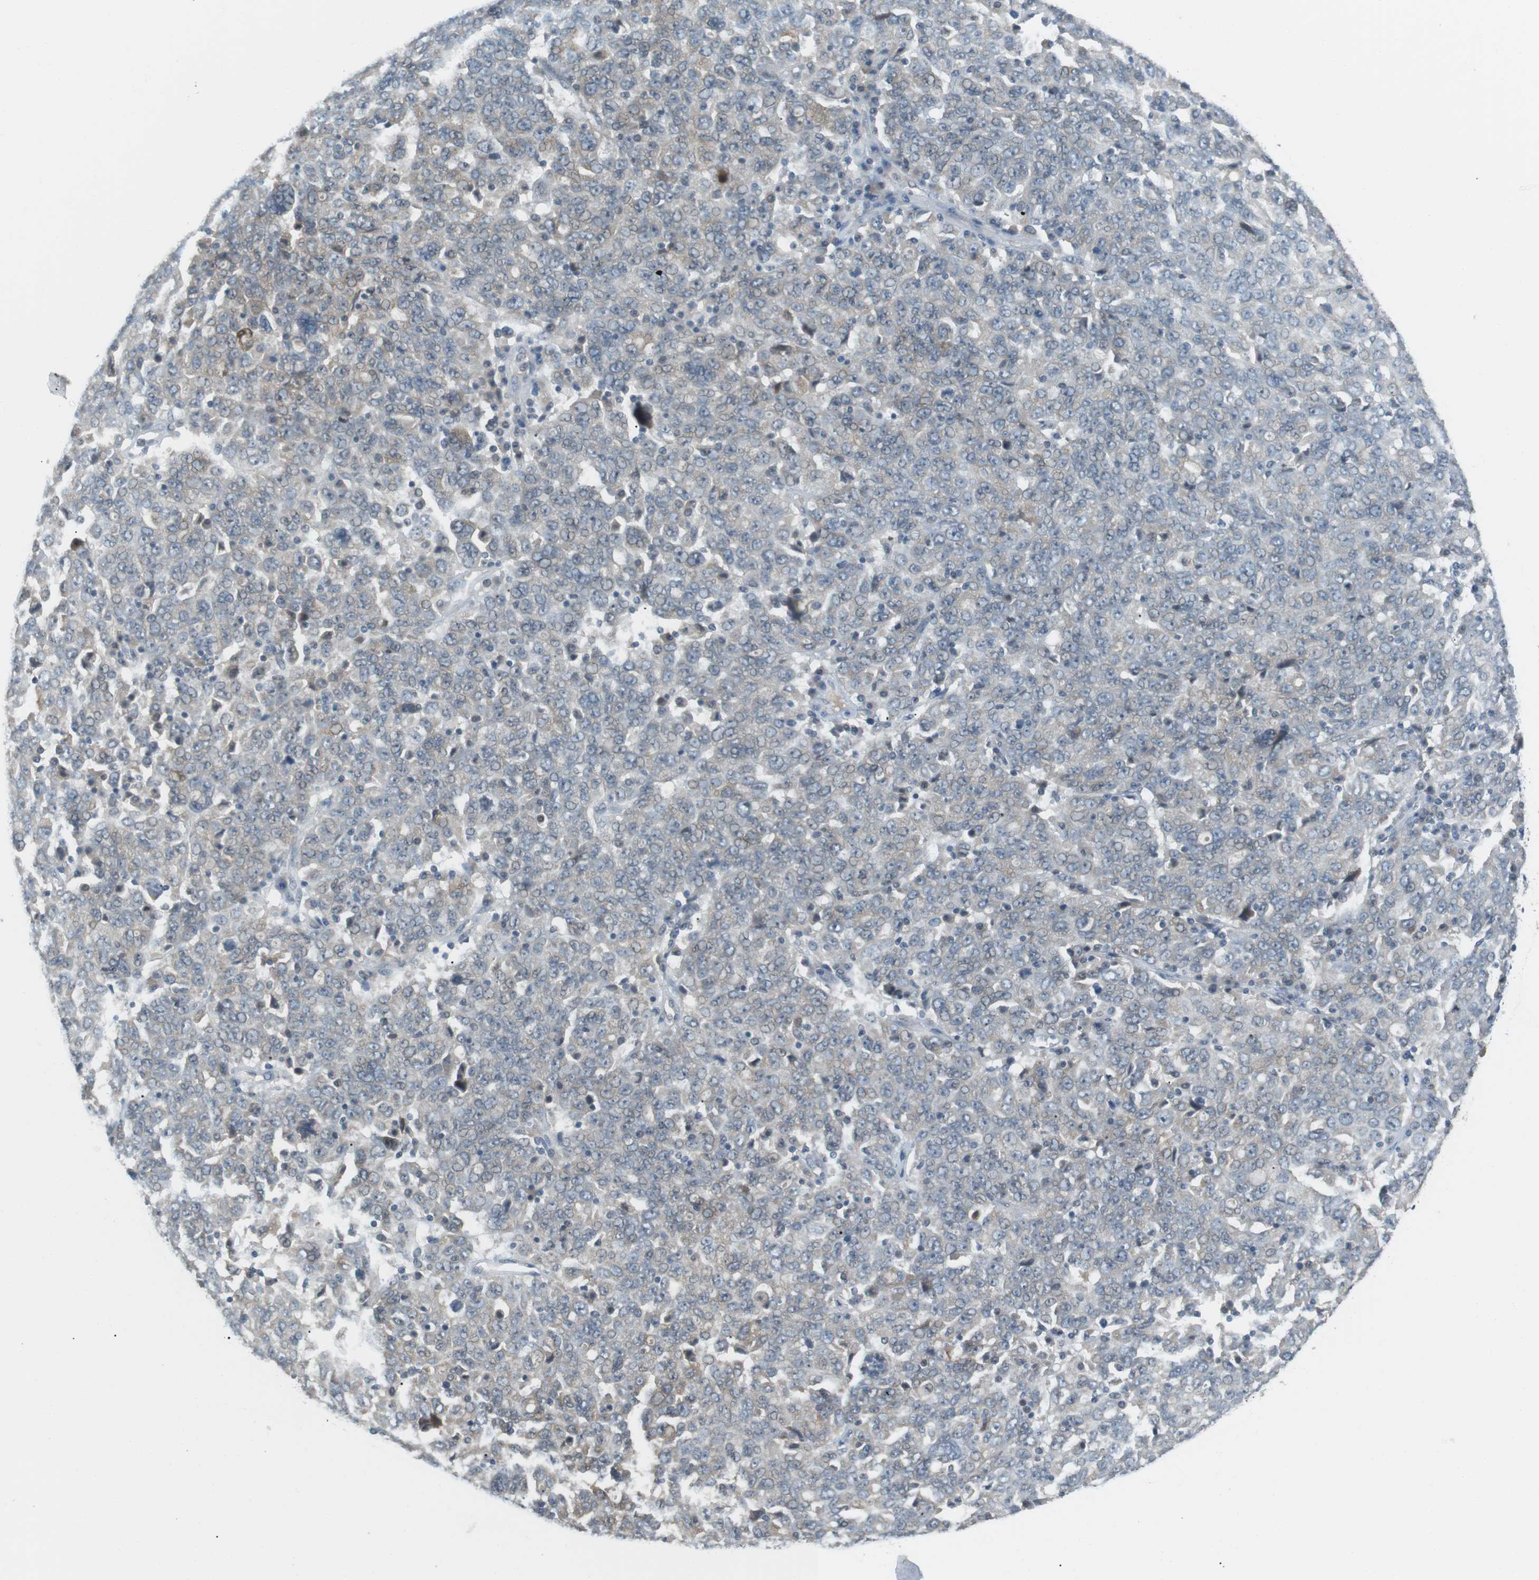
{"staining": {"intensity": "weak", "quantity": "<25%", "location": "cytoplasmic/membranous"}, "tissue": "ovarian cancer", "cell_type": "Tumor cells", "image_type": "cancer", "snomed": [{"axis": "morphology", "description": "Carcinoma, endometroid"}, {"axis": "topography", "description": "Ovary"}], "caption": "Immunohistochemical staining of ovarian cancer (endometroid carcinoma) shows no significant staining in tumor cells. (Stains: DAB (3,3'-diaminobenzidine) immunohistochemistry with hematoxylin counter stain, Microscopy: brightfield microscopy at high magnification).", "gene": "RTN3", "patient": {"sex": "female", "age": 62}}